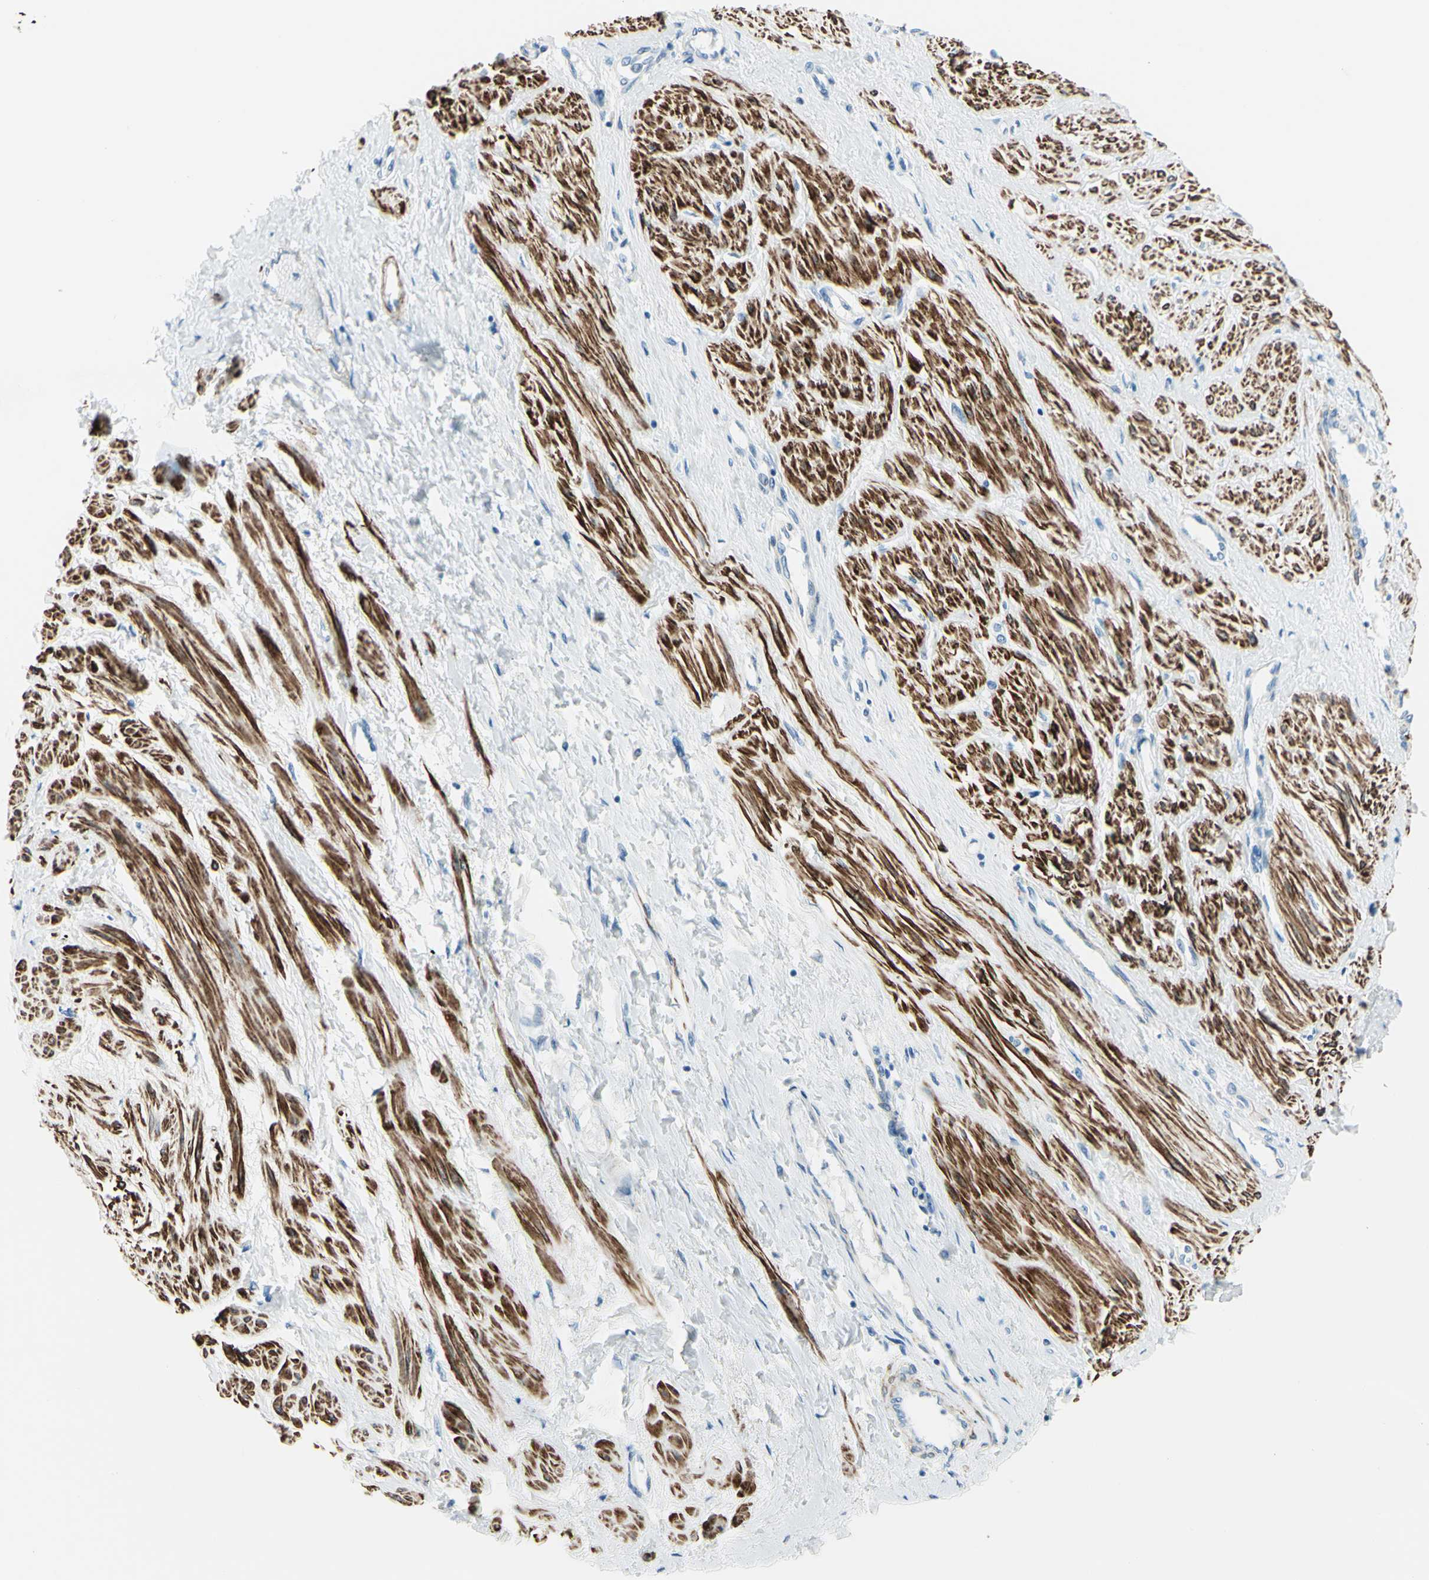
{"staining": {"intensity": "strong", "quantity": ">75%", "location": "cytoplasmic/membranous"}, "tissue": "smooth muscle", "cell_type": "Smooth muscle cells", "image_type": "normal", "snomed": [{"axis": "morphology", "description": "Normal tissue, NOS"}, {"axis": "topography", "description": "Smooth muscle"}, {"axis": "topography", "description": "Uterus"}], "caption": "This is a micrograph of IHC staining of unremarkable smooth muscle, which shows strong expression in the cytoplasmic/membranous of smooth muscle cells.", "gene": "CDH15", "patient": {"sex": "female", "age": 39}}